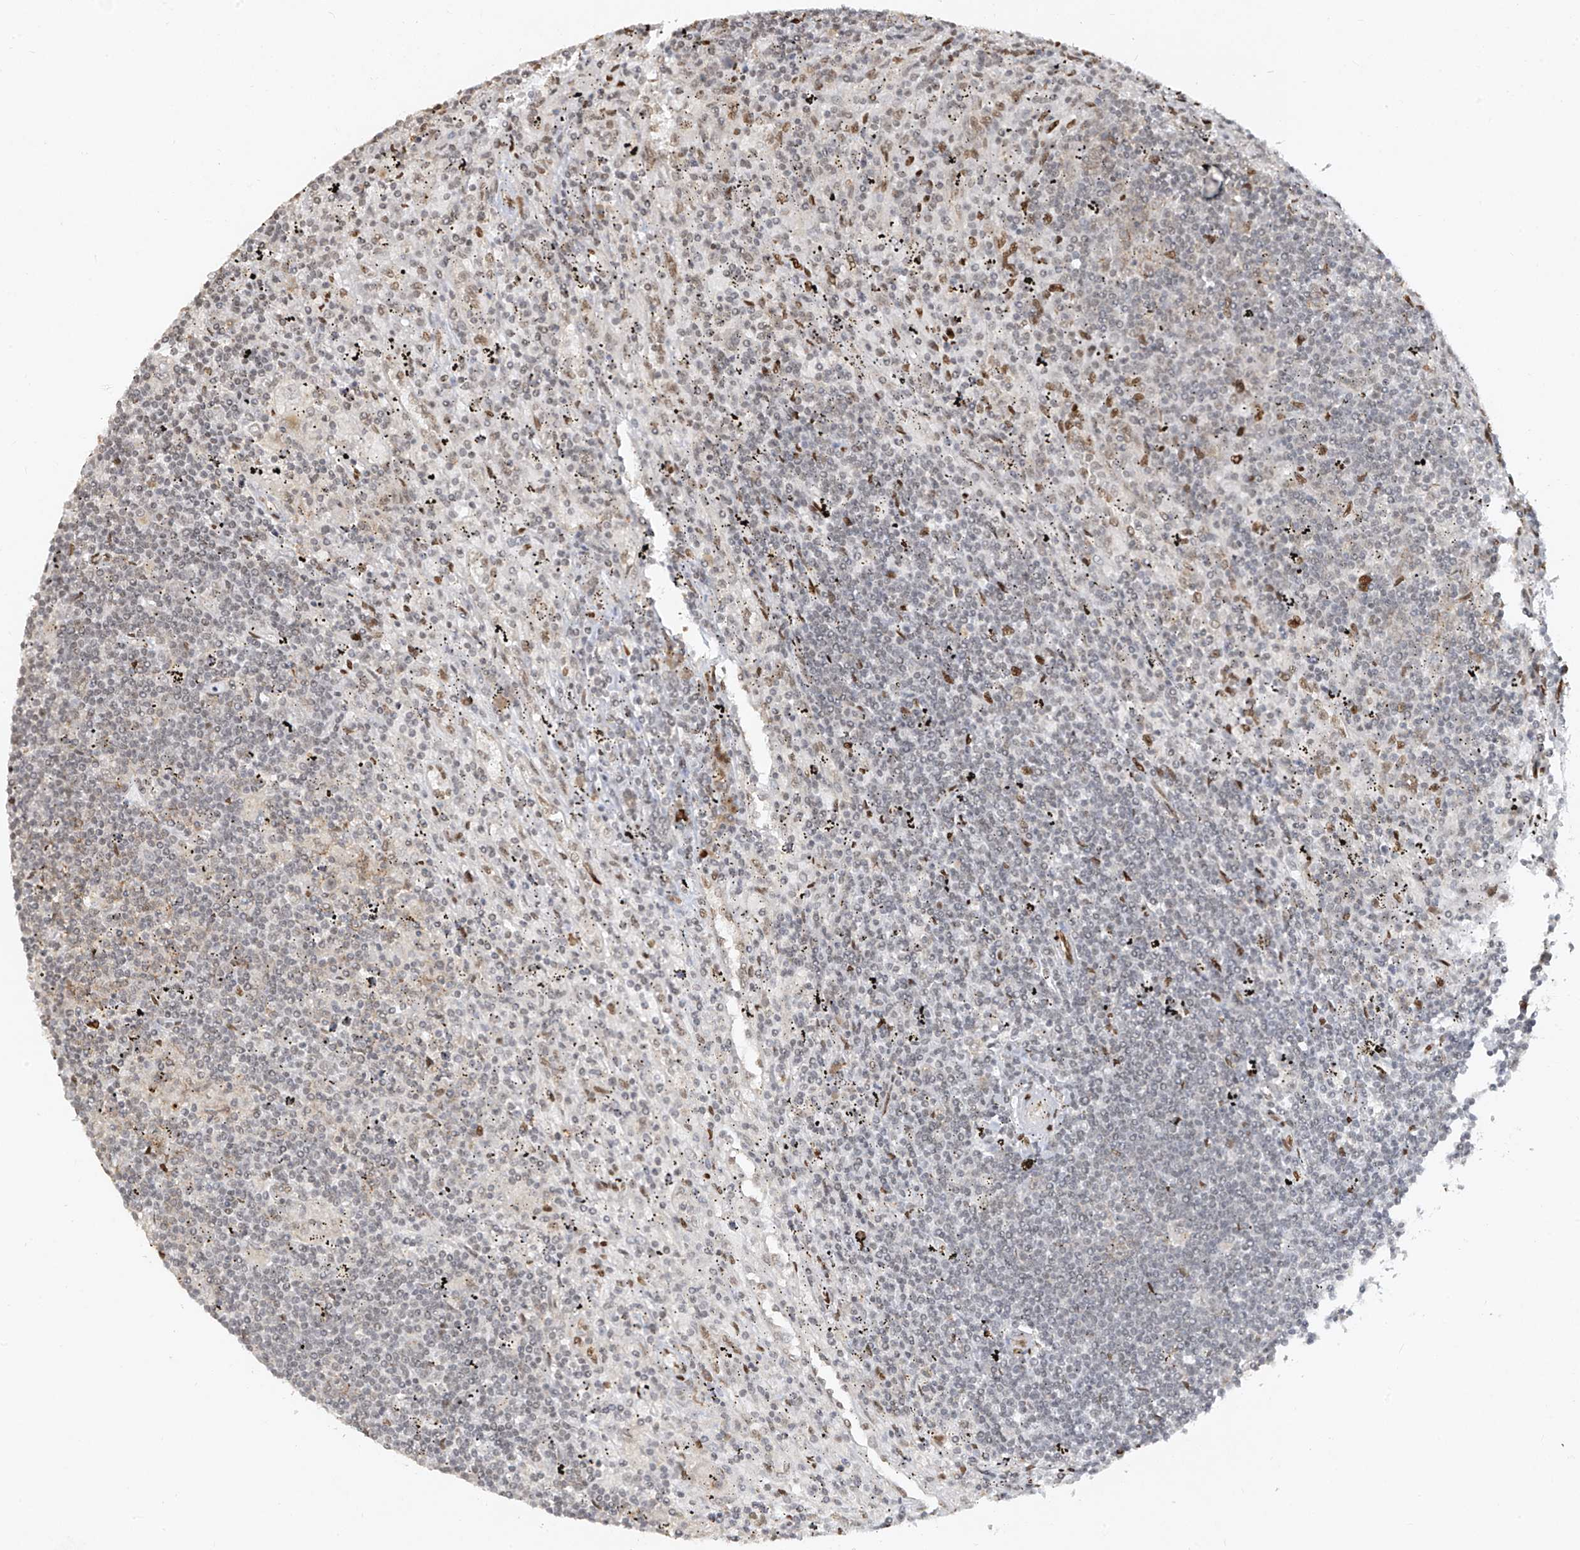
{"staining": {"intensity": "negative", "quantity": "none", "location": "none"}, "tissue": "lymphoma", "cell_type": "Tumor cells", "image_type": "cancer", "snomed": [{"axis": "morphology", "description": "Malignant lymphoma, non-Hodgkin's type, Low grade"}, {"axis": "topography", "description": "Spleen"}], "caption": "Tumor cells are negative for protein expression in human lymphoma.", "gene": "ATRIP", "patient": {"sex": "male", "age": 76}}